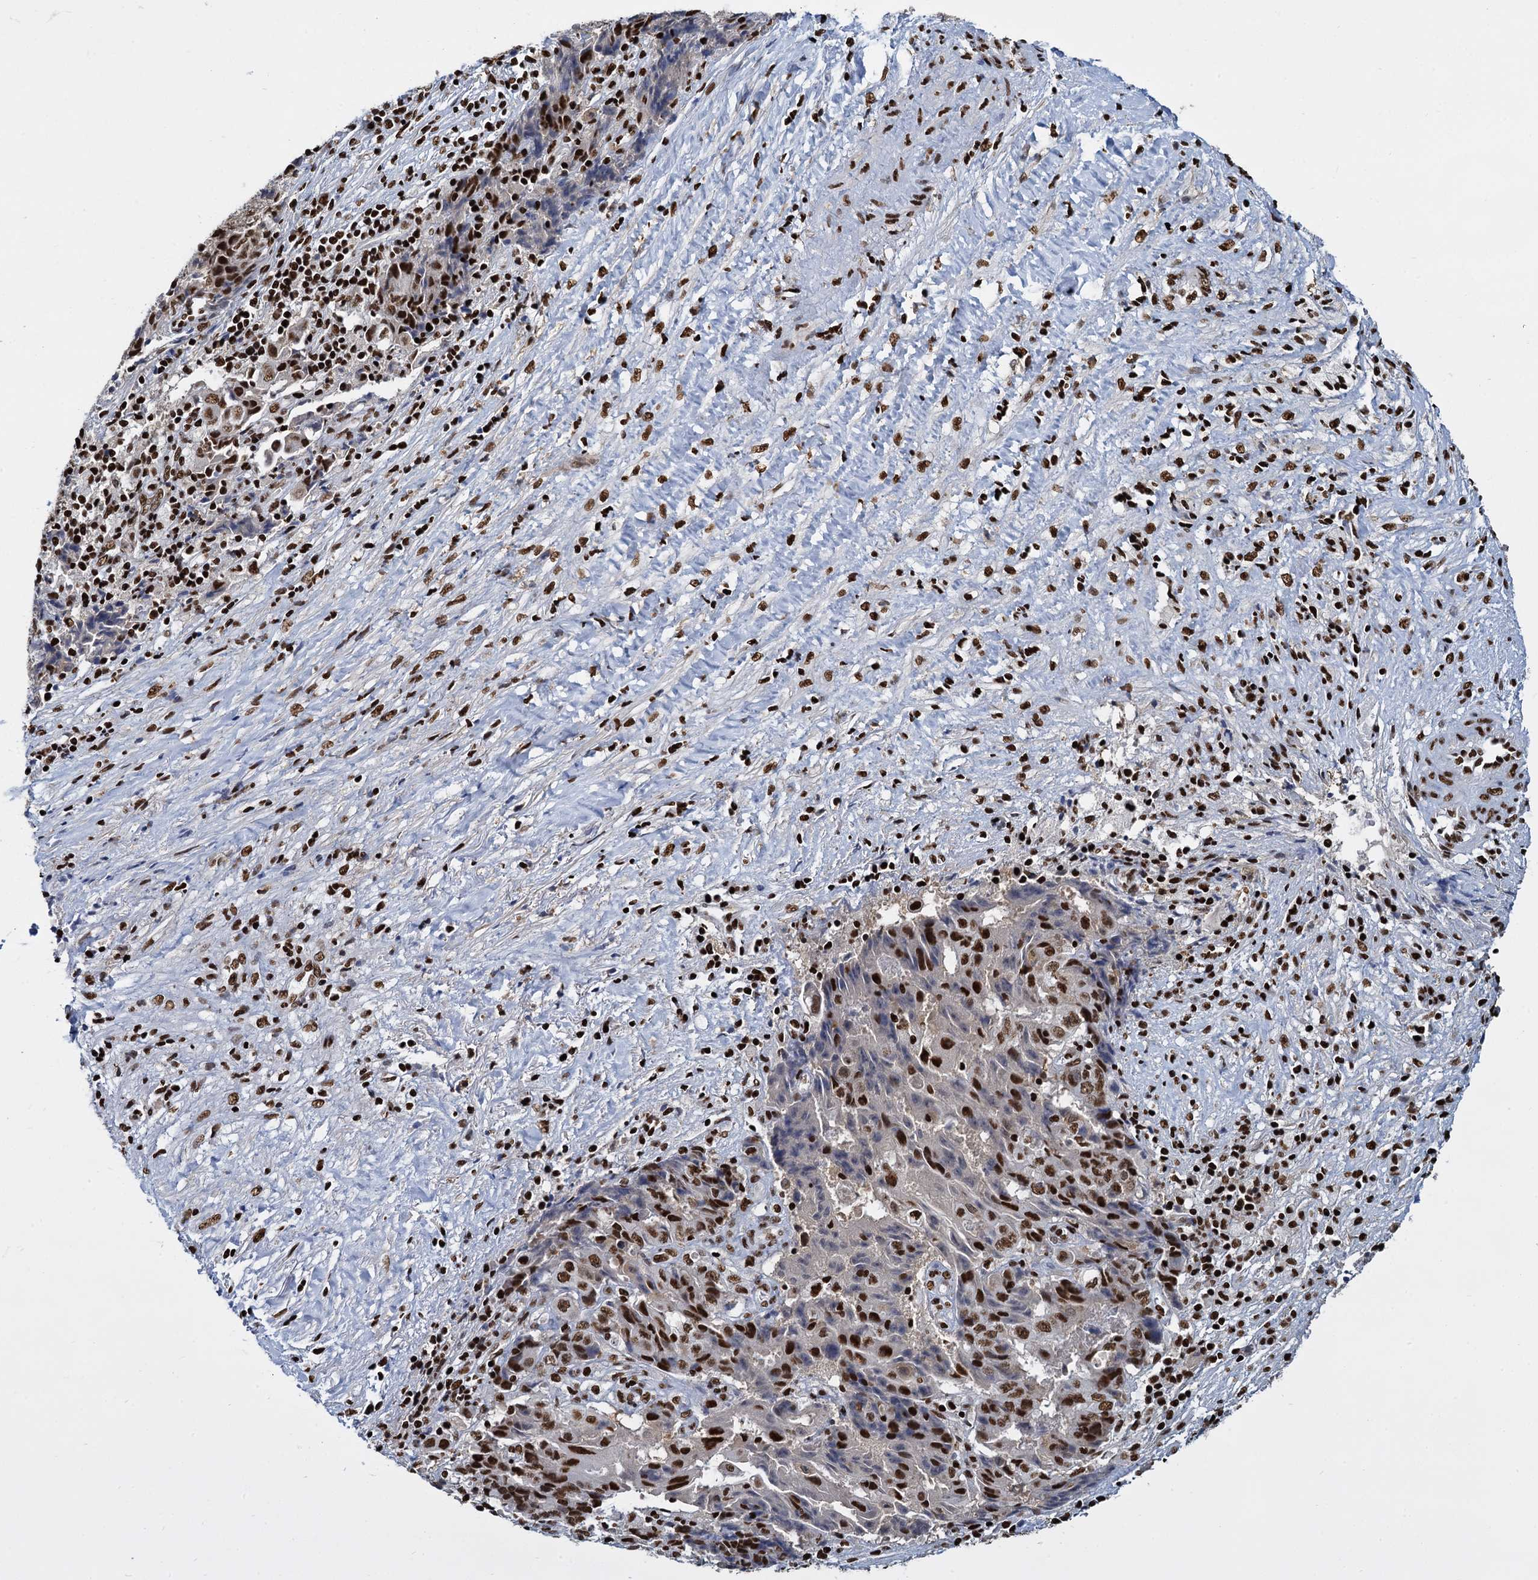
{"staining": {"intensity": "strong", "quantity": "<25%", "location": "nuclear"}, "tissue": "ovarian cancer", "cell_type": "Tumor cells", "image_type": "cancer", "snomed": [{"axis": "morphology", "description": "Carcinoma, endometroid"}, {"axis": "topography", "description": "Ovary"}], "caption": "An image of human ovarian cancer stained for a protein demonstrates strong nuclear brown staining in tumor cells. (IHC, brightfield microscopy, high magnification).", "gene": "DCPS", "patient": {"sex": "female", "age": 42}}